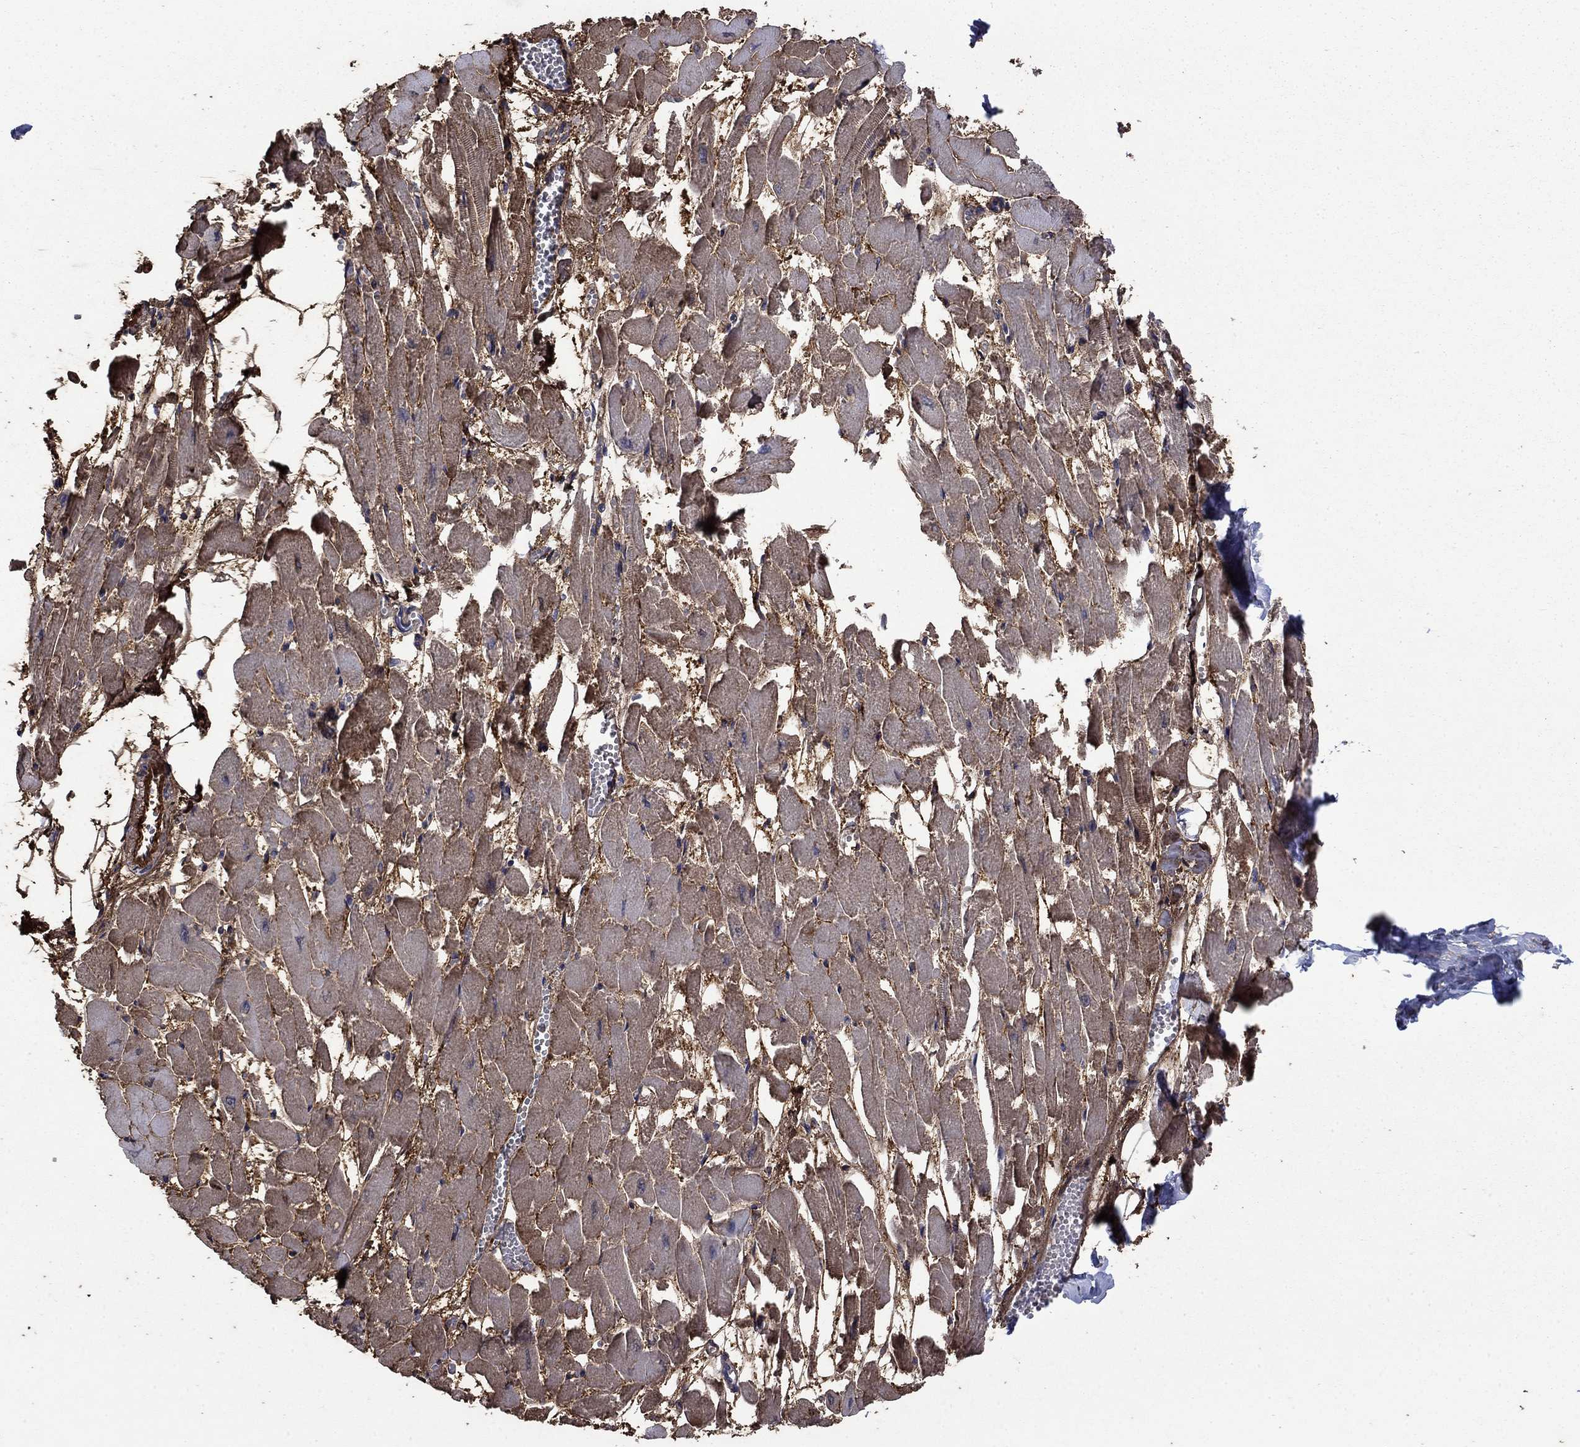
{"staining": {"intensity": "moderate", "quantity": "25%-75%", "location": "cytoplasmic/membranous"}, "tissue": "heart muscle", "cell_type": "Cardiomyocytes", "image_type": "normal", "snomed": [{"axis": "morphology", "description": "Normal tissue, NOS"}, {"axis": "topography", "description": "Heart"}], "caption": "IHC photomicrograph of benign heart muscle stained for a protein (brown), which displays medium levels of moderate cytoplasmic/membranous positivity in about 25%-75% of cardiomyocytes.", "gene": "DVL1", "patient": {"sex": "female", "age": 52}}